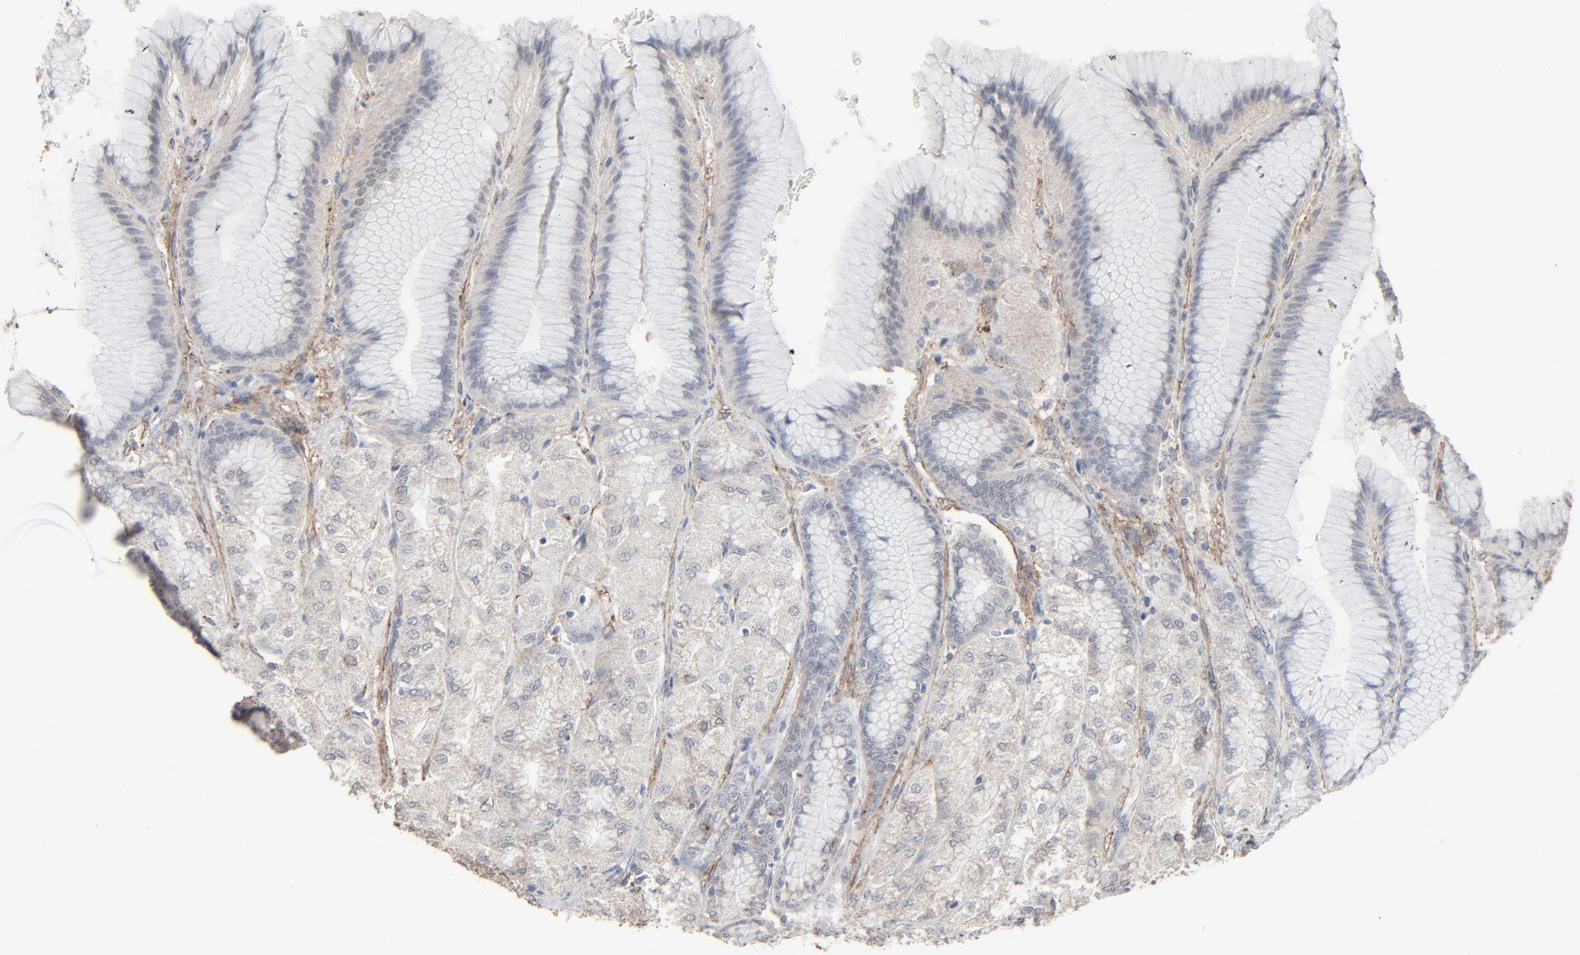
{"staining": {"intensity": "negative", "quantity": "none", "location": "none"}, "tissue": "stomach", "cell_type": "Glandular cells", "image_type": "normal", "snomed": [{"axis": "morphology", "description": "Normal tissue, NOS"}, {"axis": "morphology", "description": "Adenocarcinoma, NOS"}, {"axis": "topography", "description": "Stomach"}, {"axis": "topography", "description": "Stomach, lower"}], "caption": "Immunohistochemistry of unremarkable human stomach demonstrates no expression in glandular cells.", "gene": "JAM3", "patient": {"sex": "female", "age": 65}}